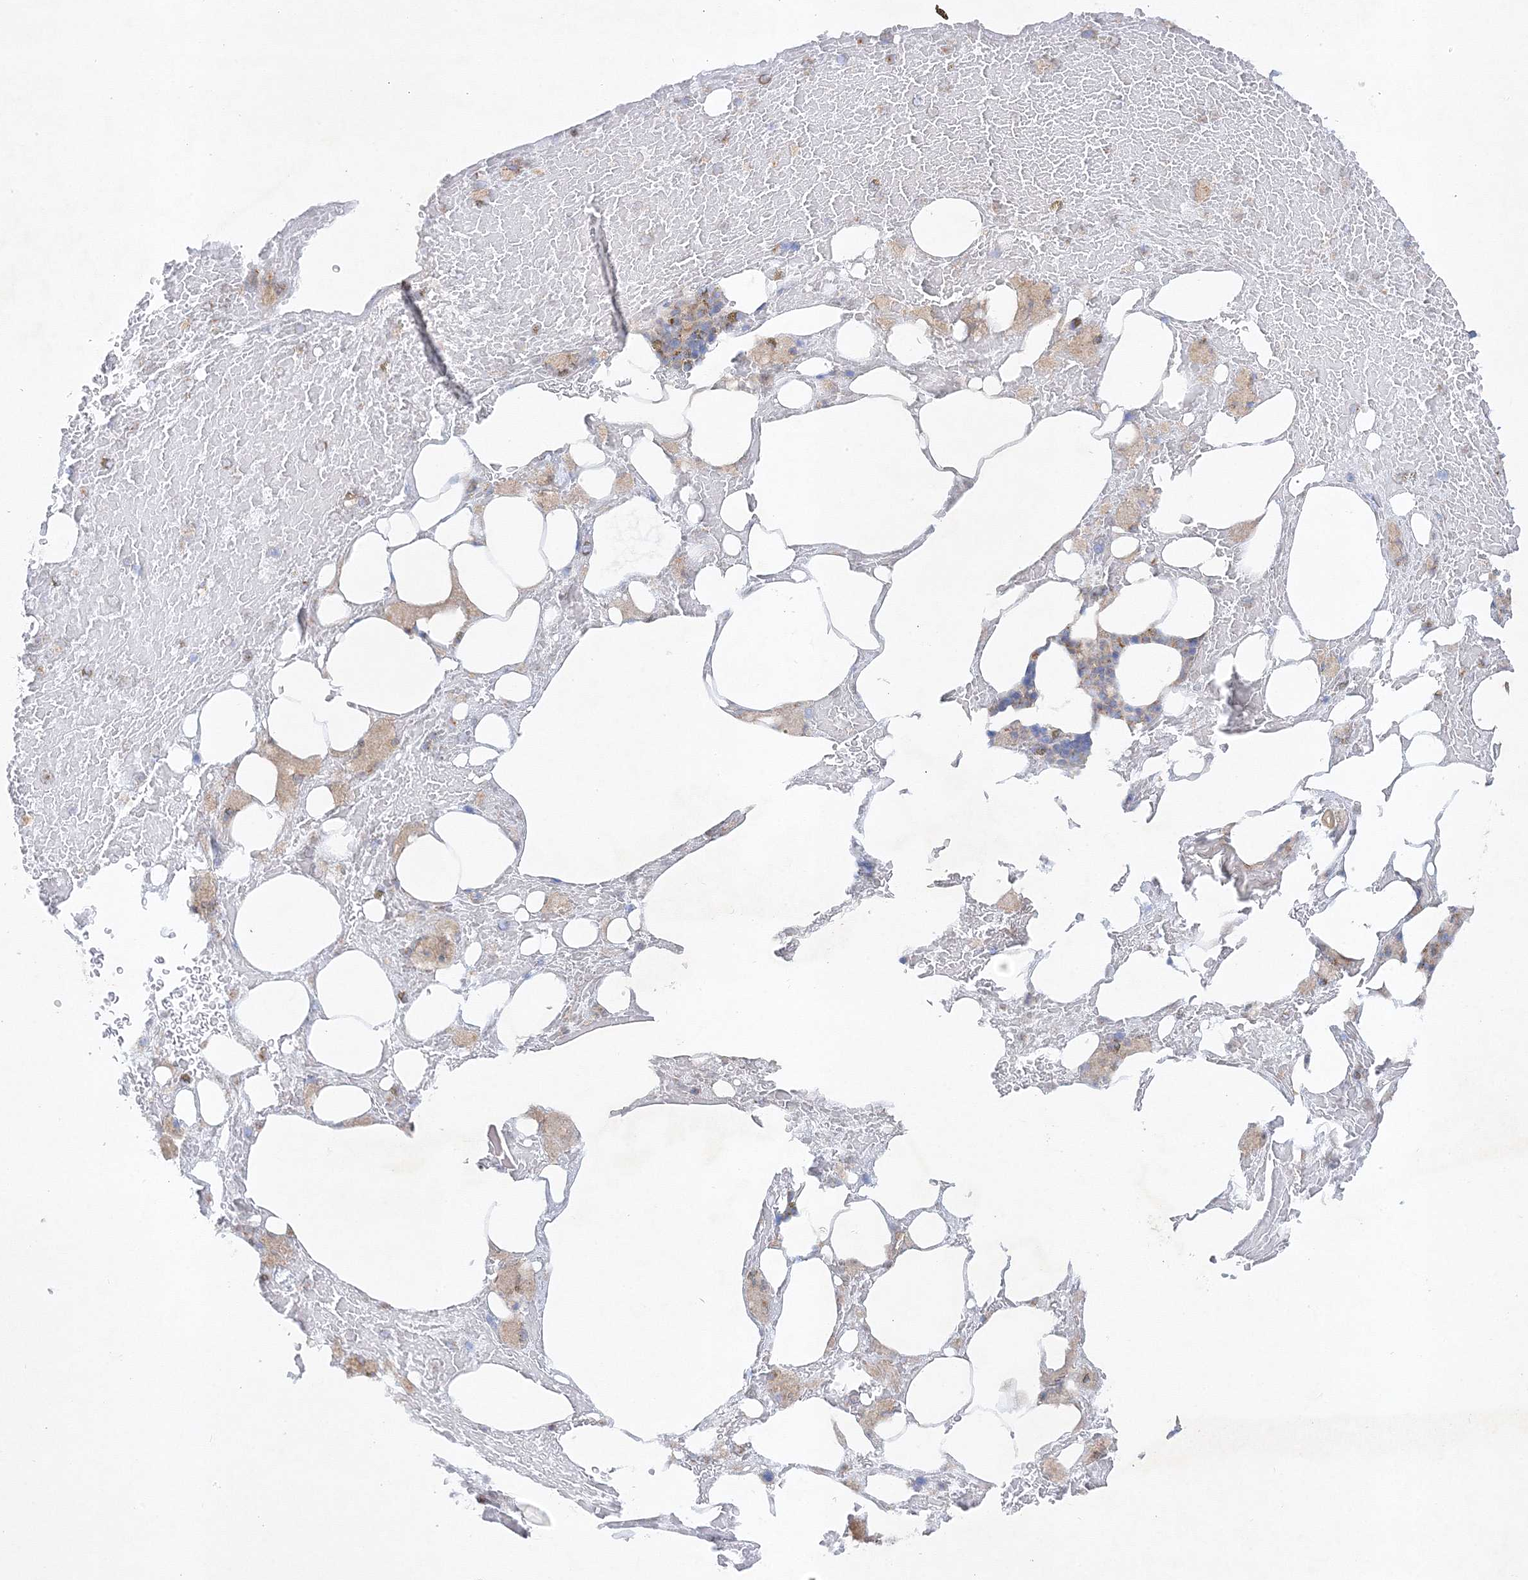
{"staining": {"intensity": "moderate", "quantity": "<25%", "location": "cytoplasmic/membranous"}, "tissue": "bone marrow", "cell_type": "Hematopoietic cells", "image_type": "normal", "snomed": [{"axis": "morphology", "description": "Normal tissue, NOS"}, {"axis": "topography", "description": "Bone marrow"}], "caption": "A brown stain labels moderate cytoplasmic/membranous expression of a protein in hematopoietic cells of normal human bone marrow.", "gene": "SEC23IP", "patient": {"sex": "male", "age": 60}}